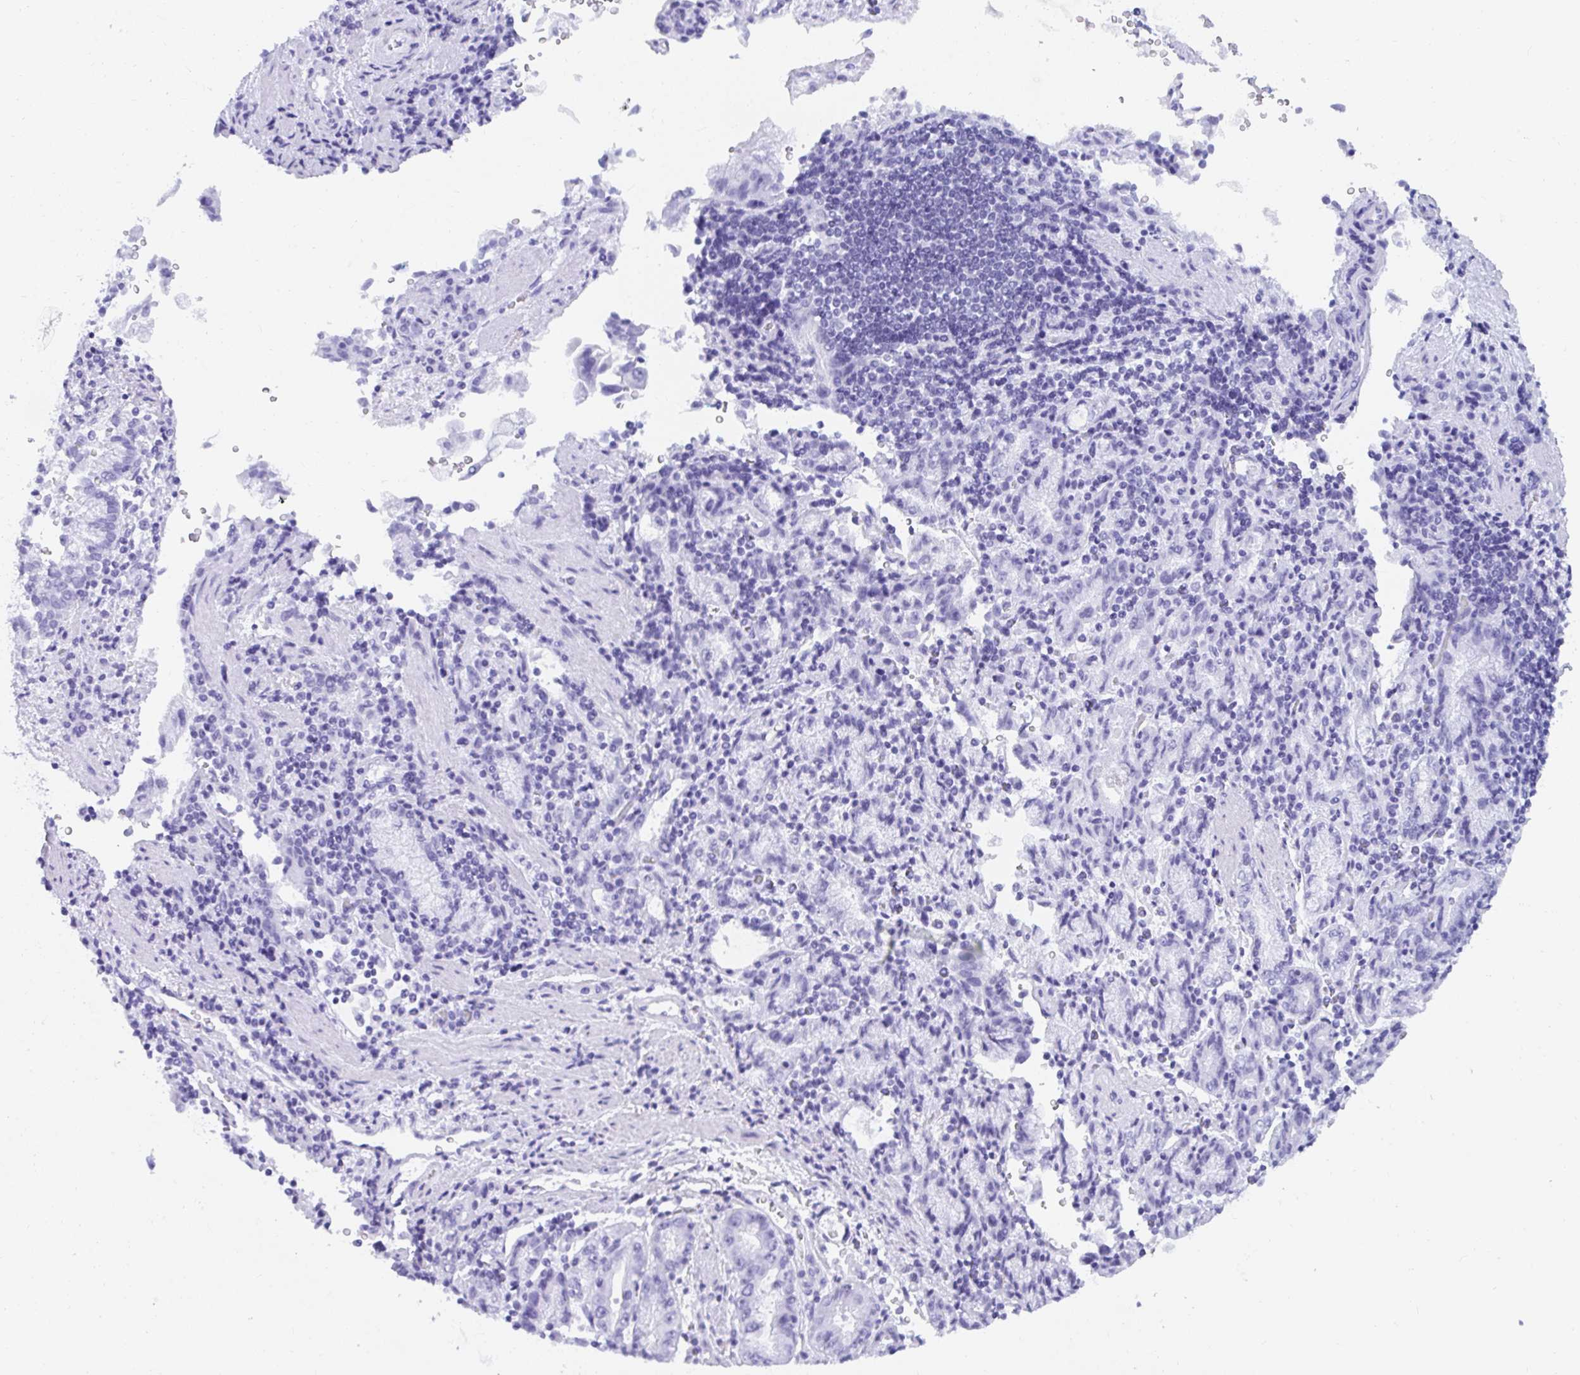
{"staining": {"intensity": "negative", "quantity": "none", "location": "none"}, "tissue": "stomach cancer", "cell_type": "Tumor cells", "image_type": "cancer", "snomed": [{"axis": "morphology", "description": "Adenocarcinoma, NOS"}, {"axis": "topography", "description": "Stomach"}], "caption": "Tumor cells are negative for brown protein staining in stomach adenocarcinoma. (Brightfield microscopy of DAB immunohistochemistry at high magnification).", "gene": "PC", "patient": {"sex": "male", "age": 62}}